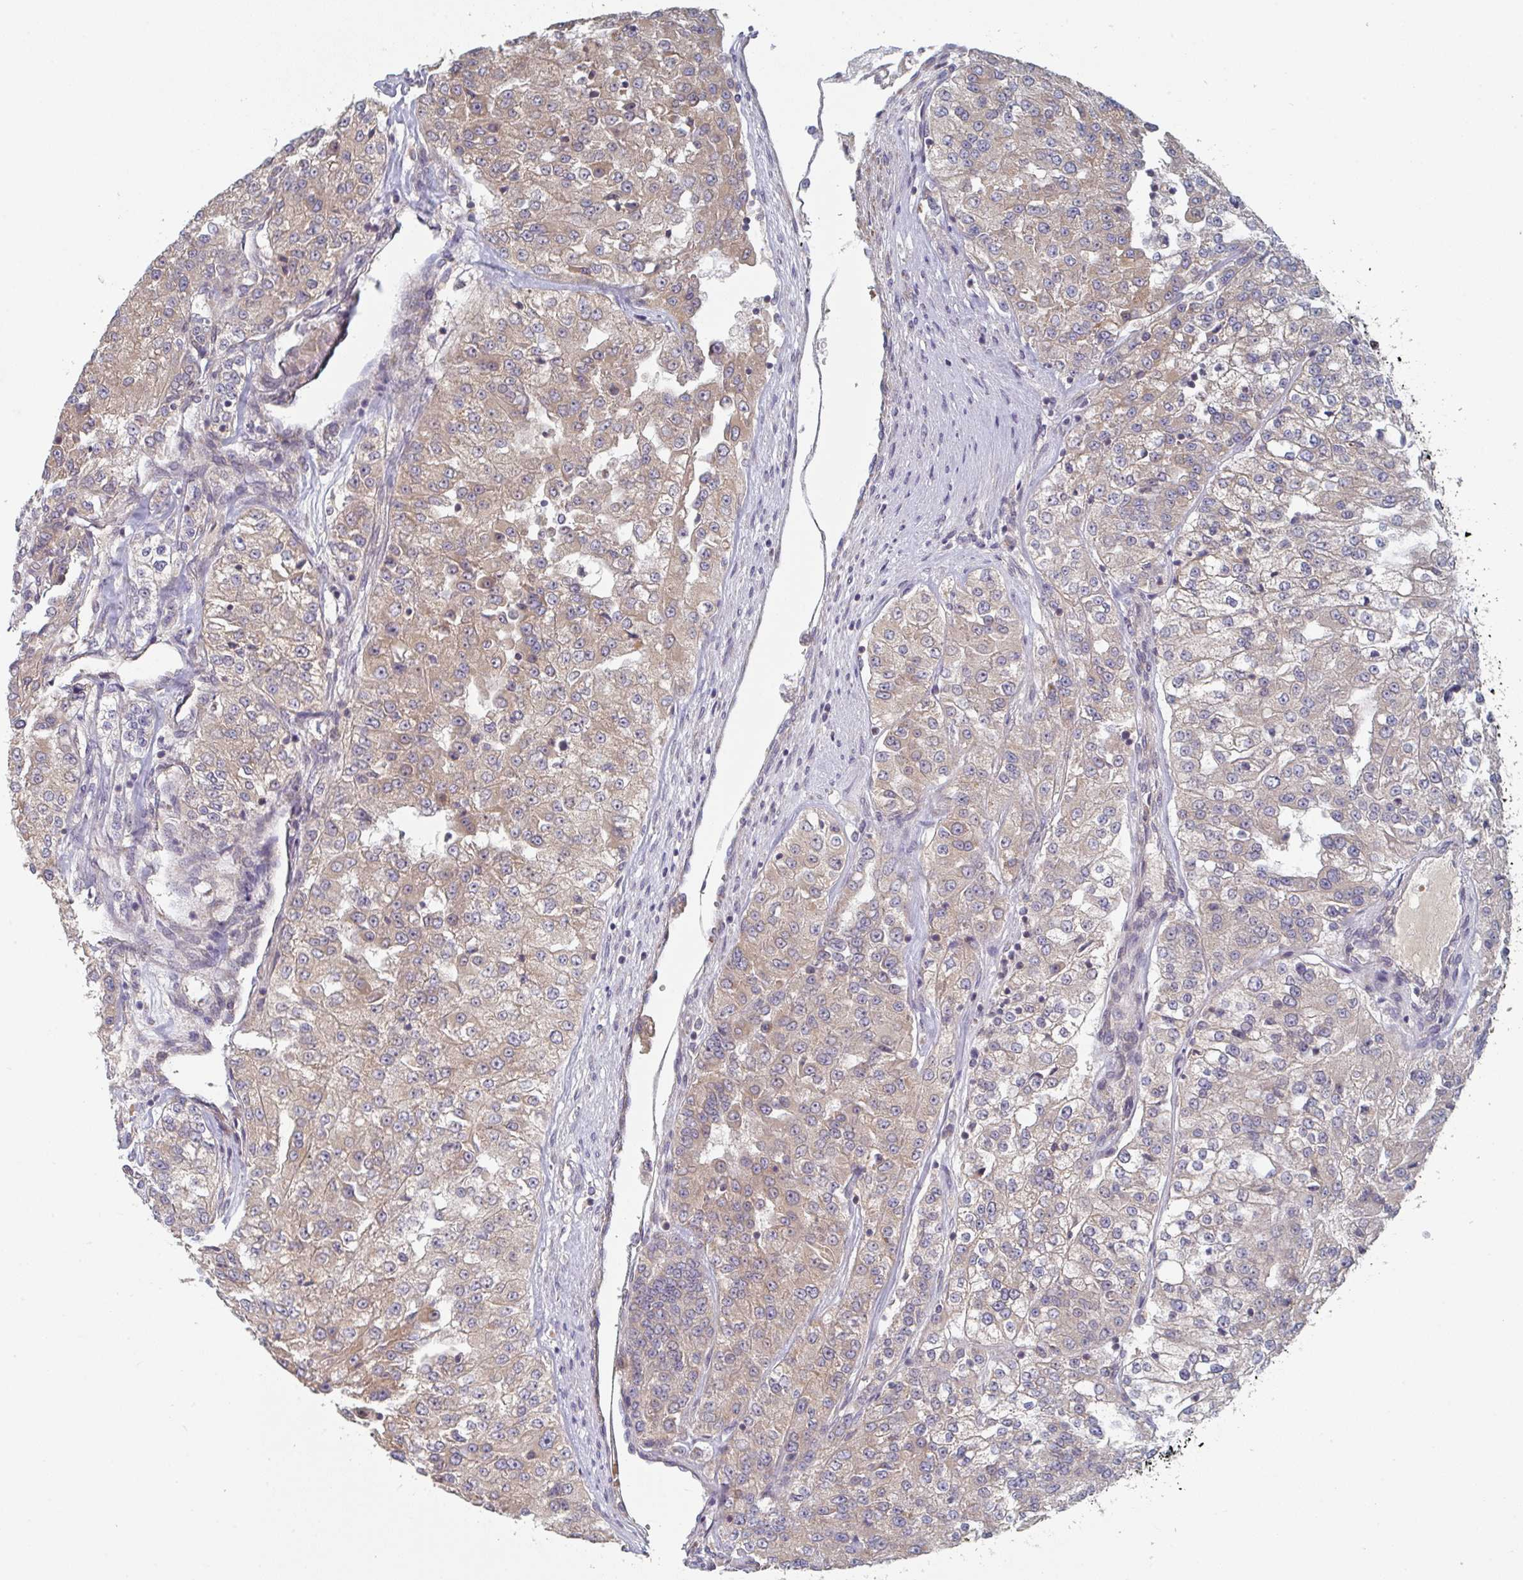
{"staining": {"intensity": "weak", "quantity": "25%-75%", "location": "cytoplasmic/membranous"}, "tissue": "renal cancer", "cell_type": "Tumor cells", "image_type": "cancer", "snomed": [{"axis": "morphology", "description": "Adenocarcinoma, NOS"}, {"axis": "topography", "description": "Kidney"}], "caption": "Adenocarcinoma (renal) stained for a protein exhibits weak cytoplasmic/membranous positivity in tumor cells.", "gene": "ELOVL1", "patient": {"sex": "female", "age": 63}}